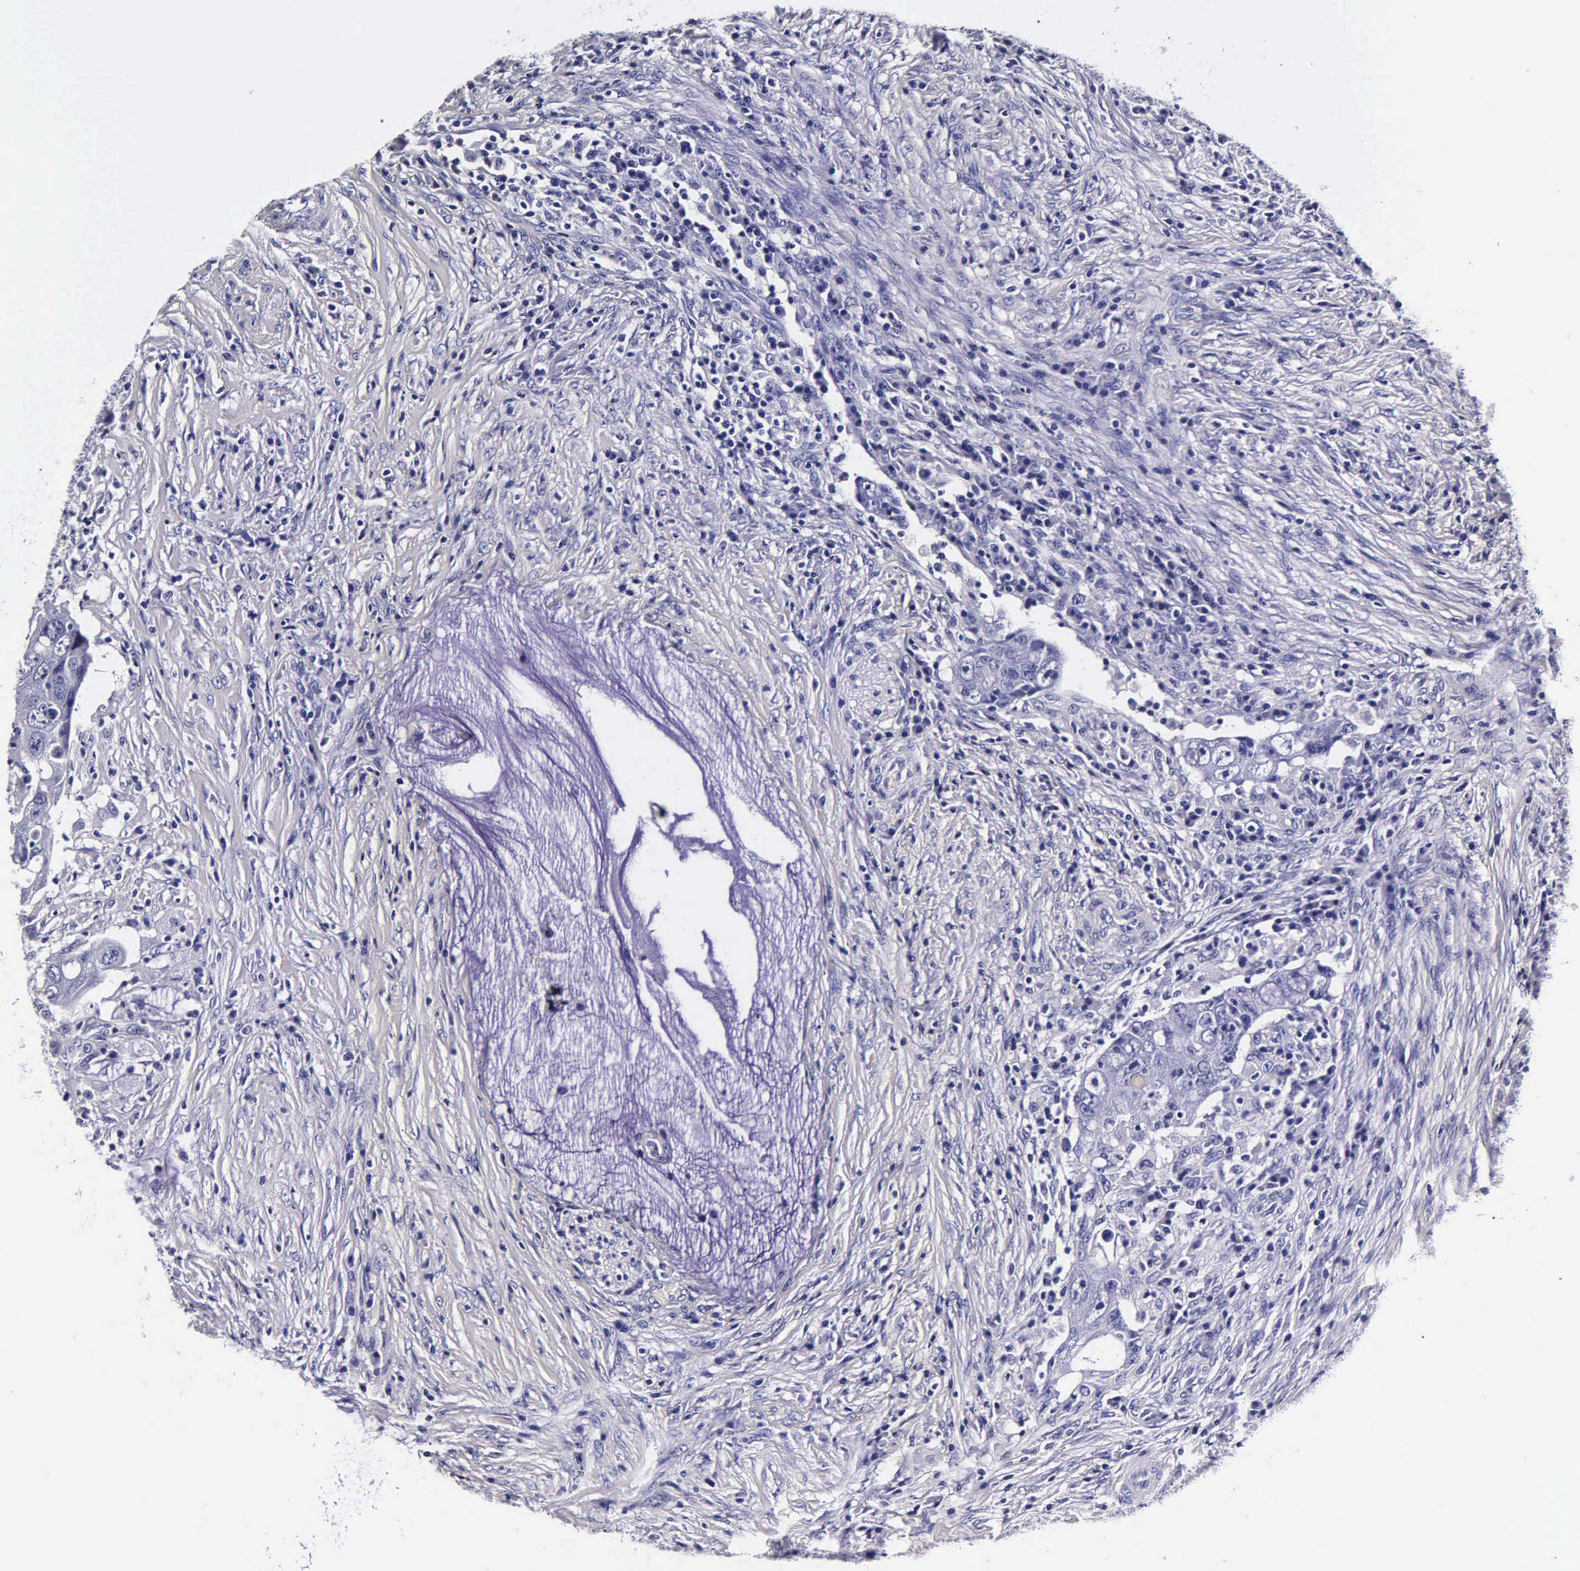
{"staining": {"intensity": "negative", "quantity": "none", "location": "none"}, "tissue": "colorectal cancer", "cell_type": "Tumor cells", "image_type": "cancer", "snomed": [{"axis": "morphology", "description": "Adenocarcinoma, NOS"}, {"axis": "topography", "description": "Rectum"}], "caption": "This micrograph is of colorectal cancer (adenocarcinoma) stained with immunohistochemistry to label a protein in brown with the nuclei are counter-stained blue. There is no positivity in tumor cells.", "gene": "IAPP", "patient": {"sex": "female", "age": 71}}